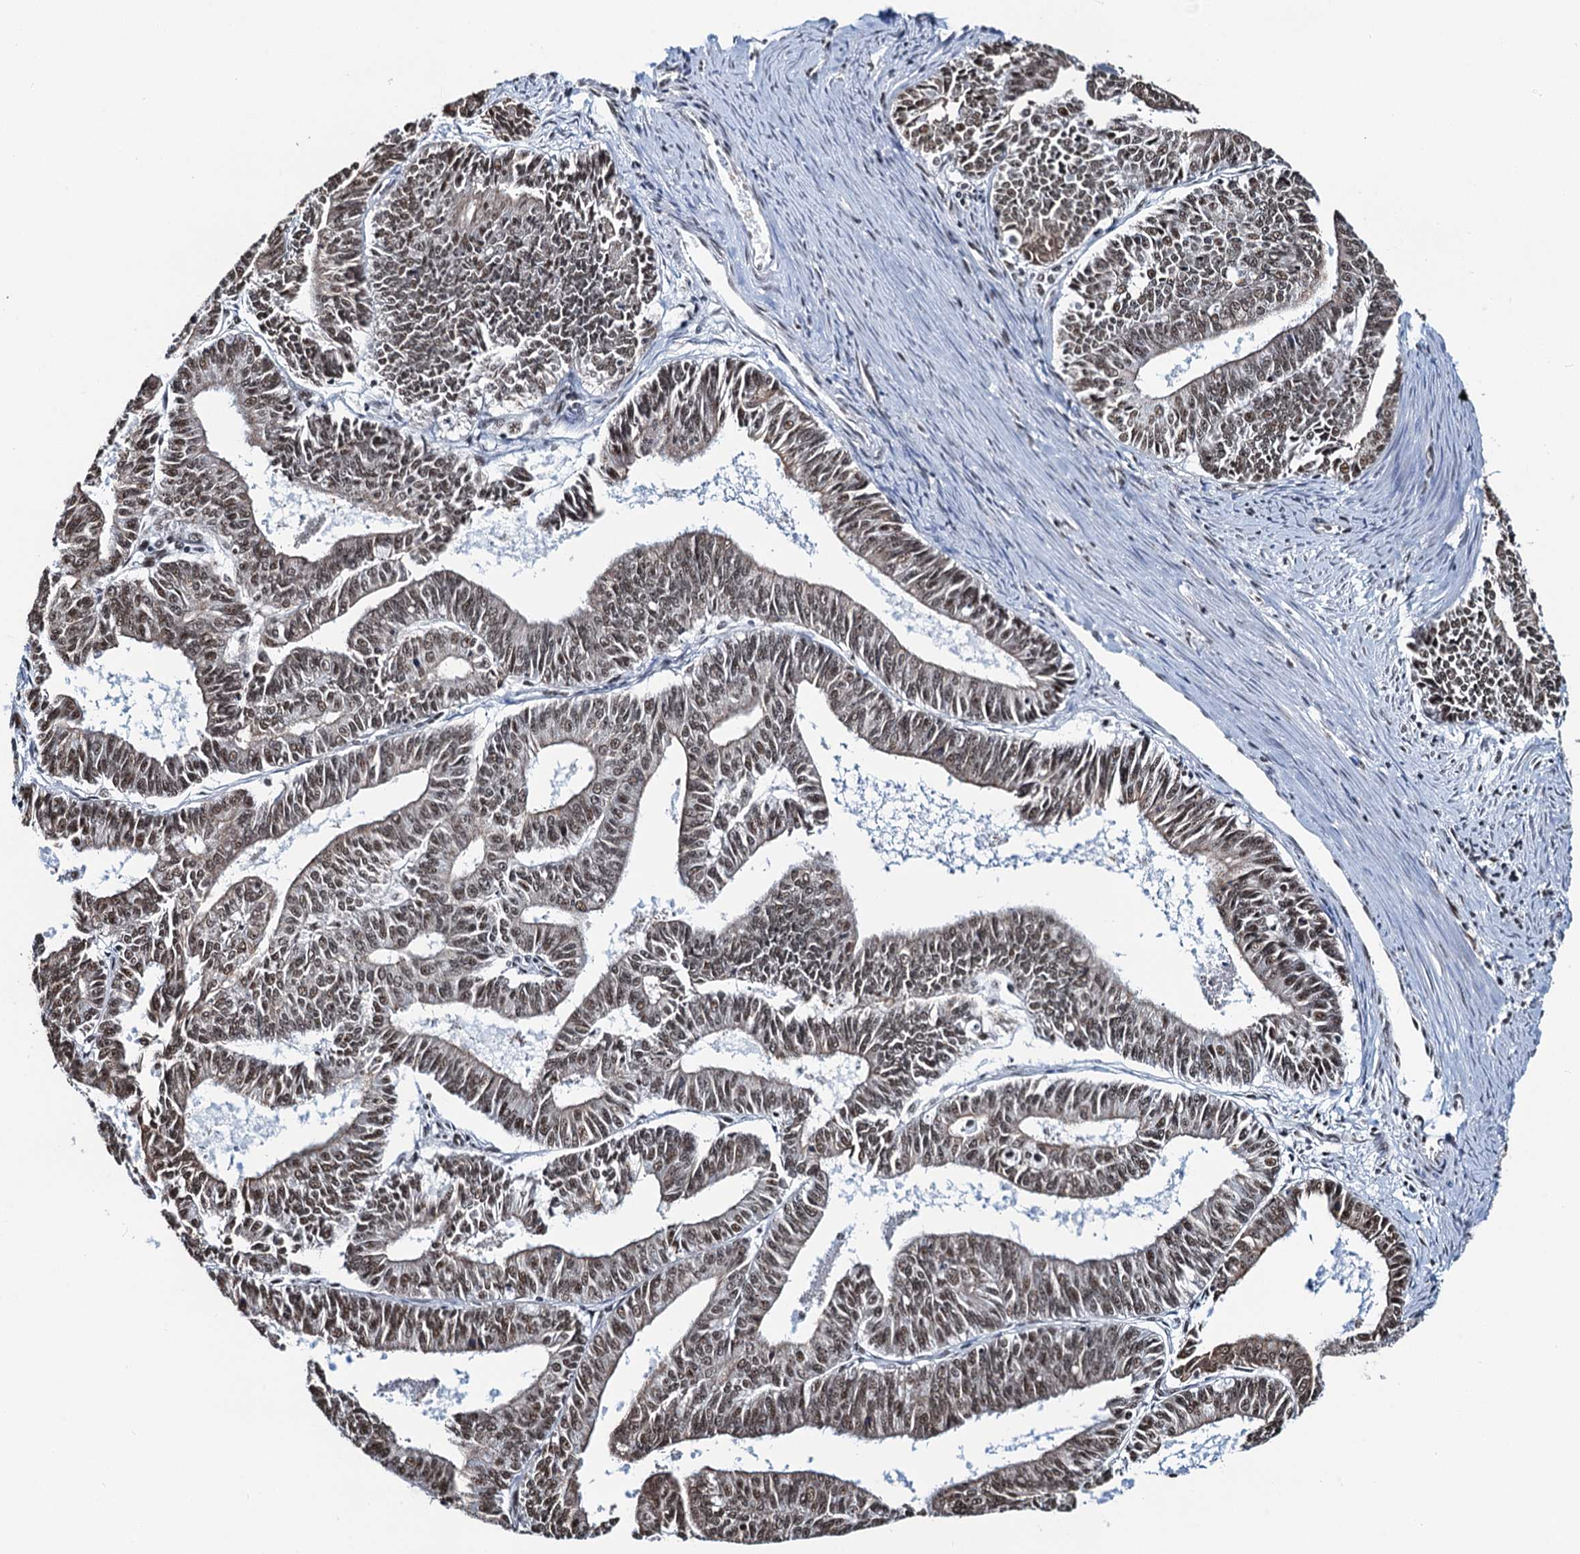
{"staining": {"intensity": "moderate", "quantity": ">75%", "location": "nuclear"}, "tissue": "endometrial cancer", "cell_type": "Tumor cells", "image_type": "cancer", "snomed": [{"axis": "morphology", "description": "Adenocarcinoma, NOS"}, {"axis": "topography", "description": "Endometrium"}], "caption": "A medium amount of moderate nuclear expression is present in about >75% of tumor cells in endometrial cancer (adenocarcinoma) tissue.", "gene": "ZNF609", "patient": {"sex": "female", "age": 73}}